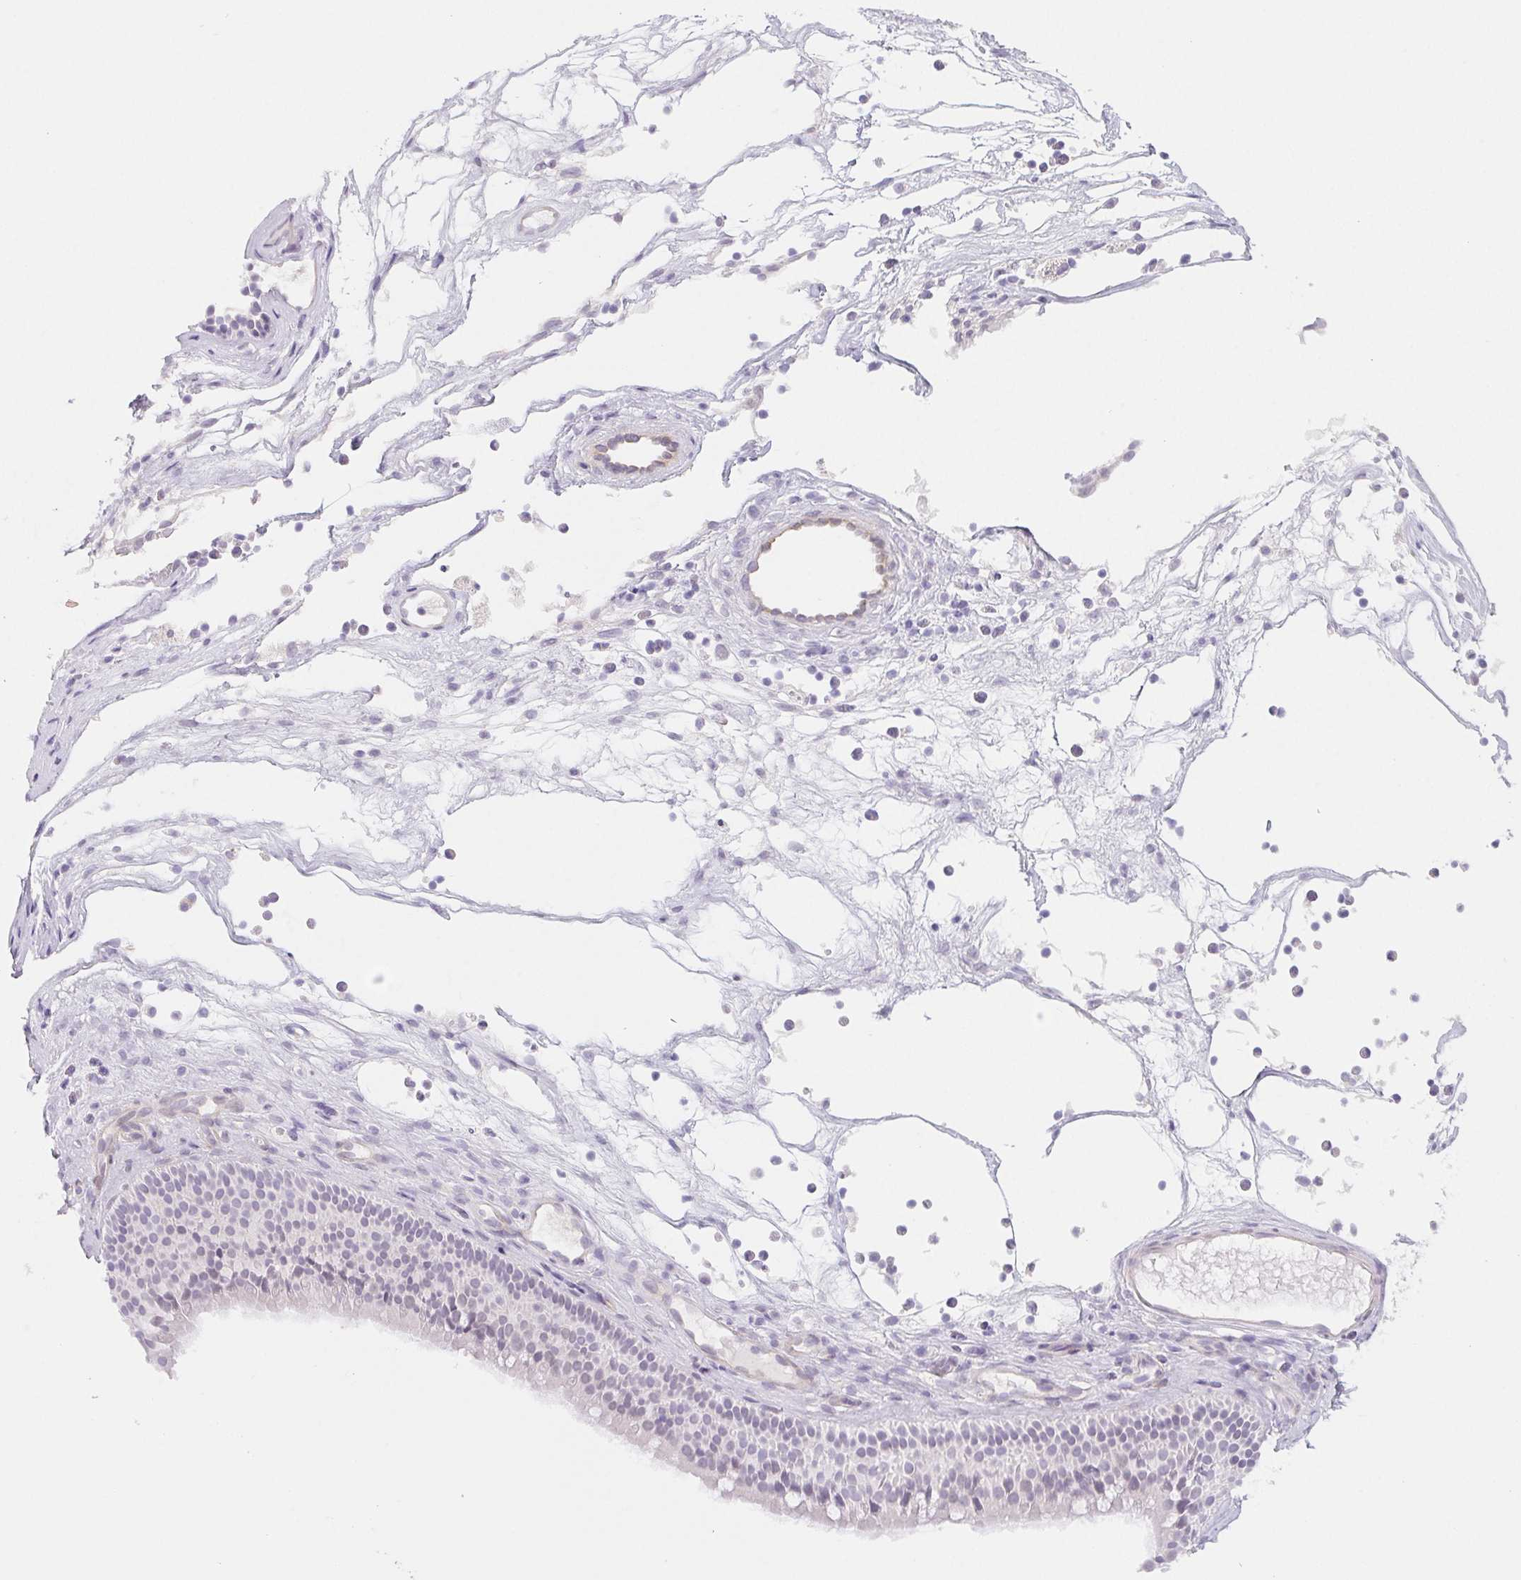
{"staining": {"intensity": "negative", "quantity": "none", "location": "none"}, "tissue": "nasopharynx", "cell_type": "Respiratory epithelial cells", "image_type": "normal", "snomed": [{"axis": "morphology", "description": "Normal tissue, NOS"}, {"axis": "topography", "description": "Nasopharynx"}], "caption": "This photomicrograph is of unremarkable nasopharynx stained with immunohistochemistry (IHC) to label a protein in brown with the nuclei are counter-stained blue. There is no staining in respiratory epithelial cells.", "gene": "CTNND2", "patient": {"sex": "male", "age": 68}}